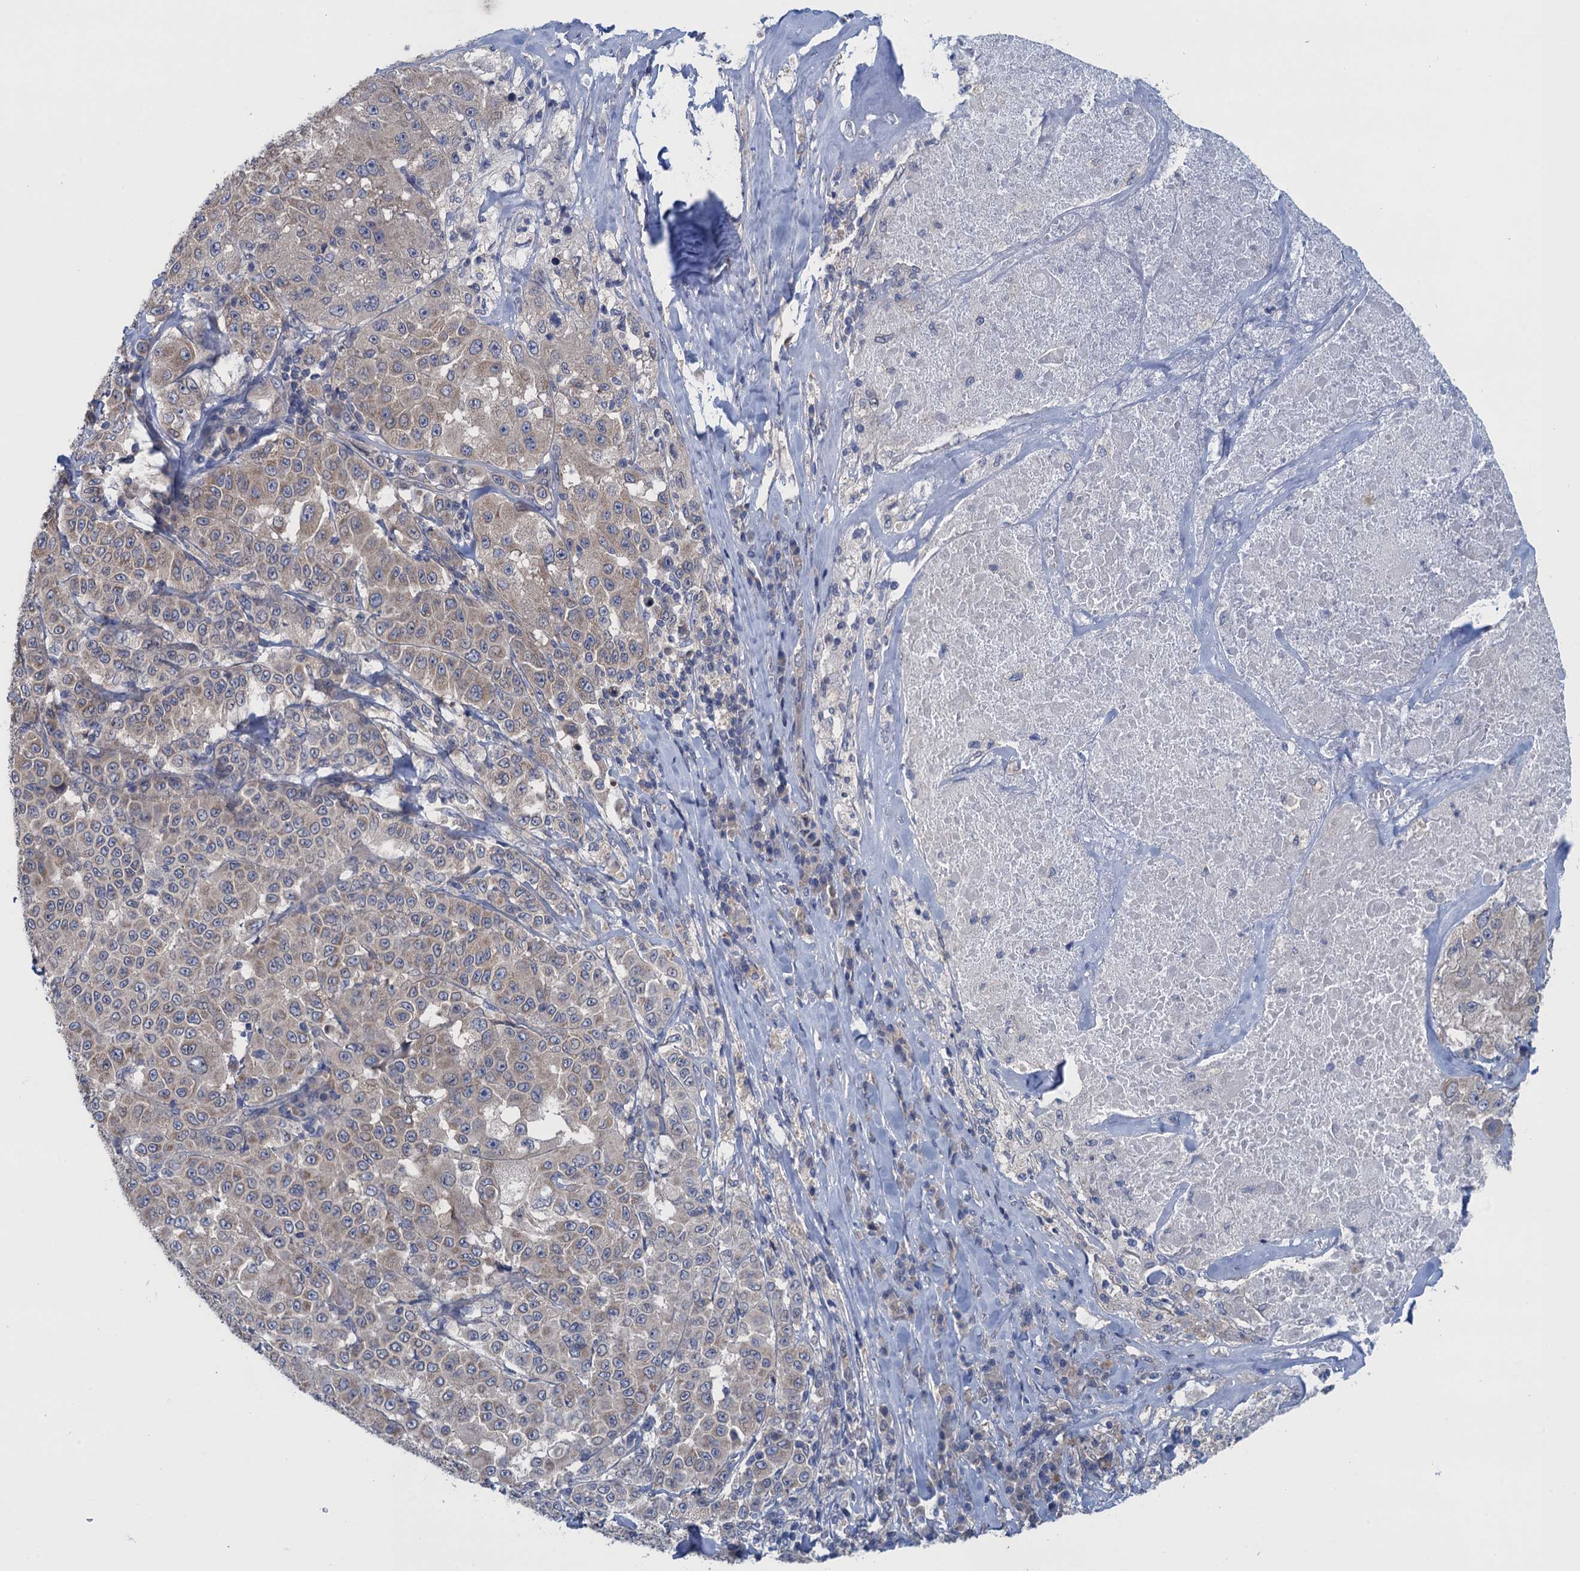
{"staining": {"intensity": "moderate", "quantity": "25%-75%", "location": "cytoplasmic/membranous"}, "tissue": "melanoma", "cell_type": "Tumor cells", "image_type": "cancer", "snomed": [{"axis": "morphology", "description": "Malignant melanoma, Metastatic site"}, {"axis": "topography", "description": "Lymph node"}], "caption": "Melanoma tissue exhibits moderate cytoplasmic/membranous expression in approximately 25%-75% of tumor cells", "gene": "CTU2", "patient": {"sex": "male", "age": 62}}